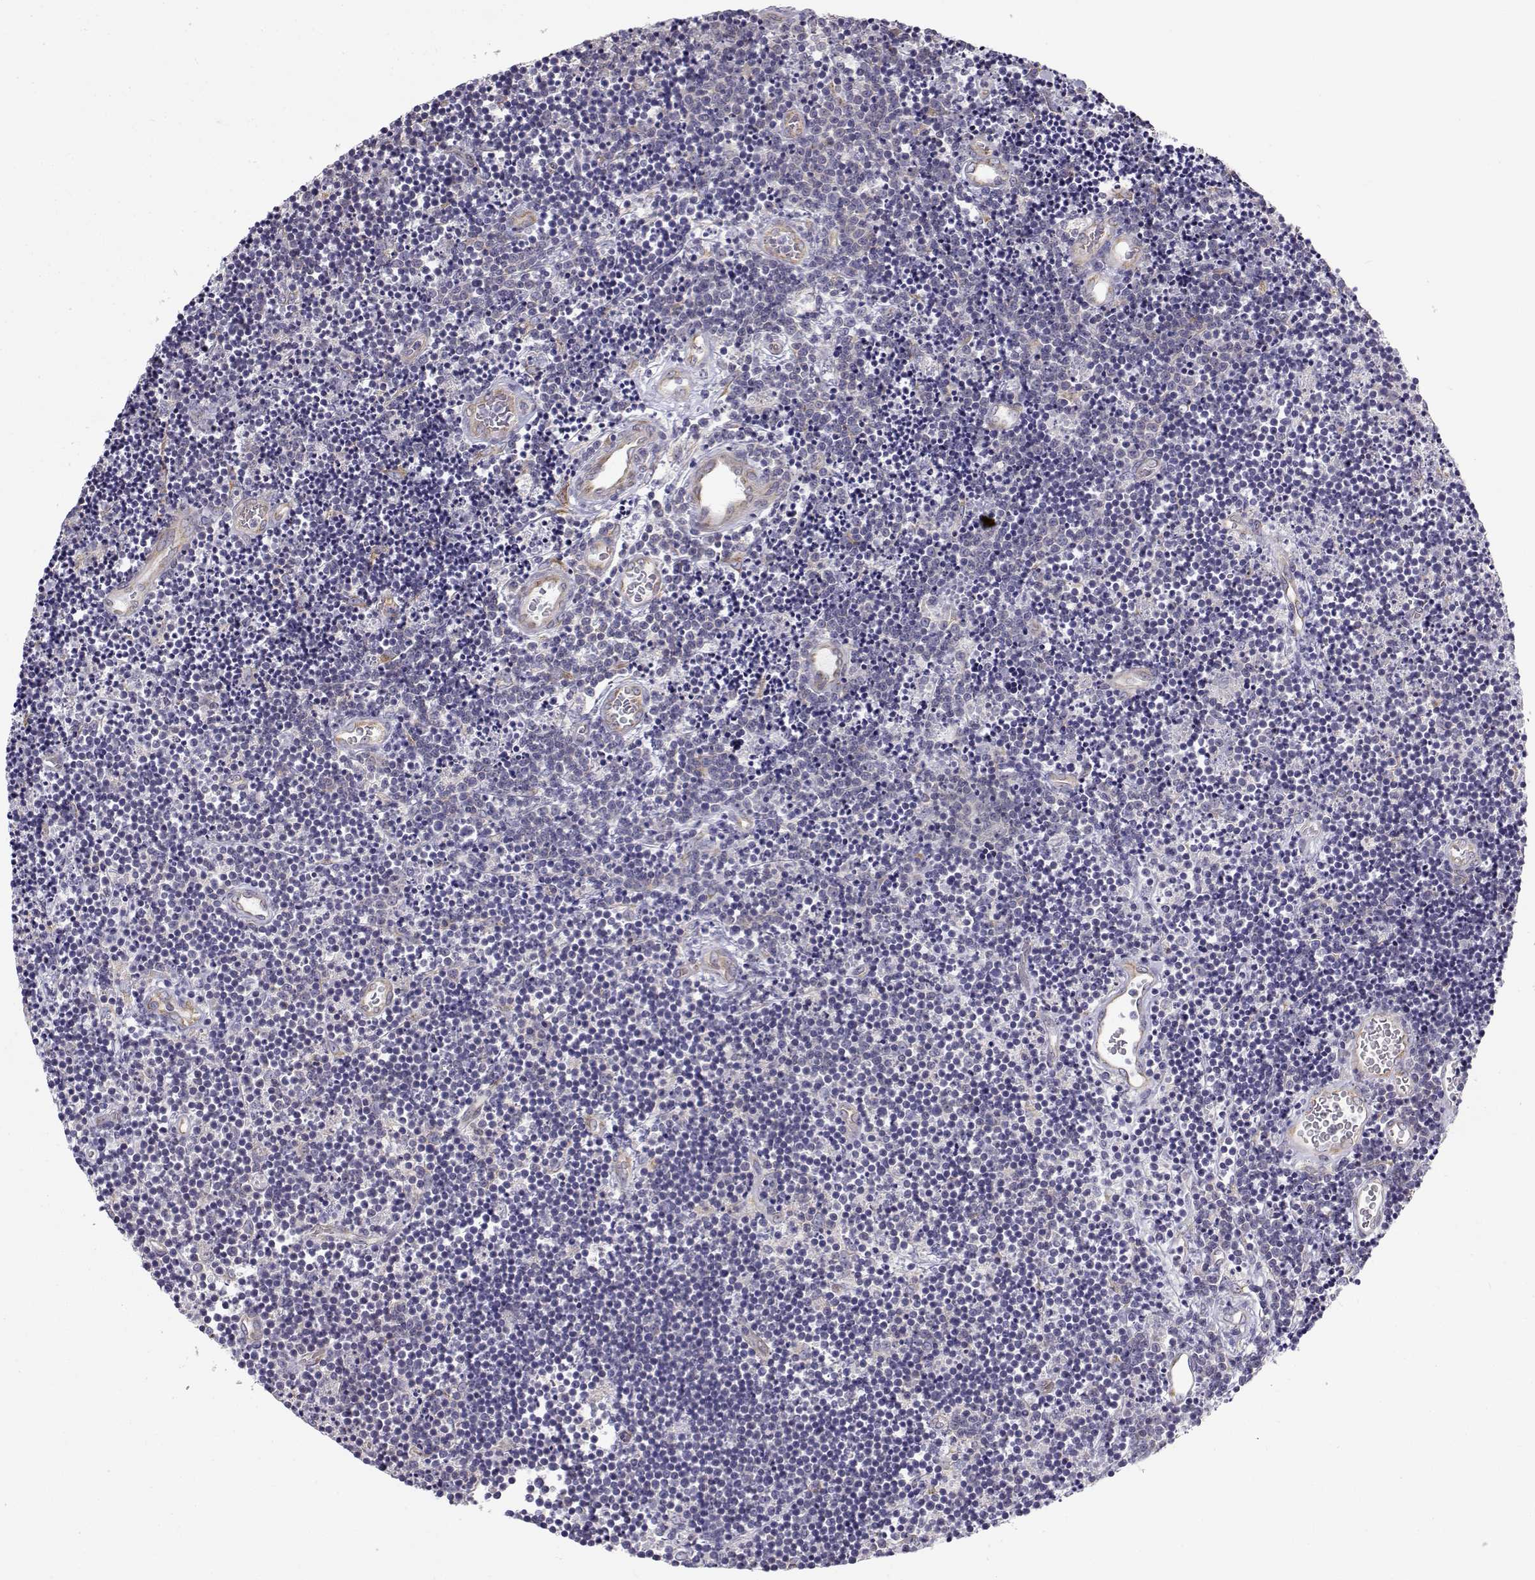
{"staining": {"intensity": "negative", "quantity": "none", "location": "none"}, "tissue": "lymphoma", "cell_type": "Tumor cells", "image_type": "cancer", "snomed": [{"axis": "morphology", "description": "Malignant lymphoma, non-Hodgkin's type, Low grade"}, {"axis": "topography", "description": "Brain"}], "caption": "Lymphoma was stained to show a protein in brown. There is no significant positivity in tumor cells.", "gene": "BEND6", "patient": {"sex": "female", "age": 66}}